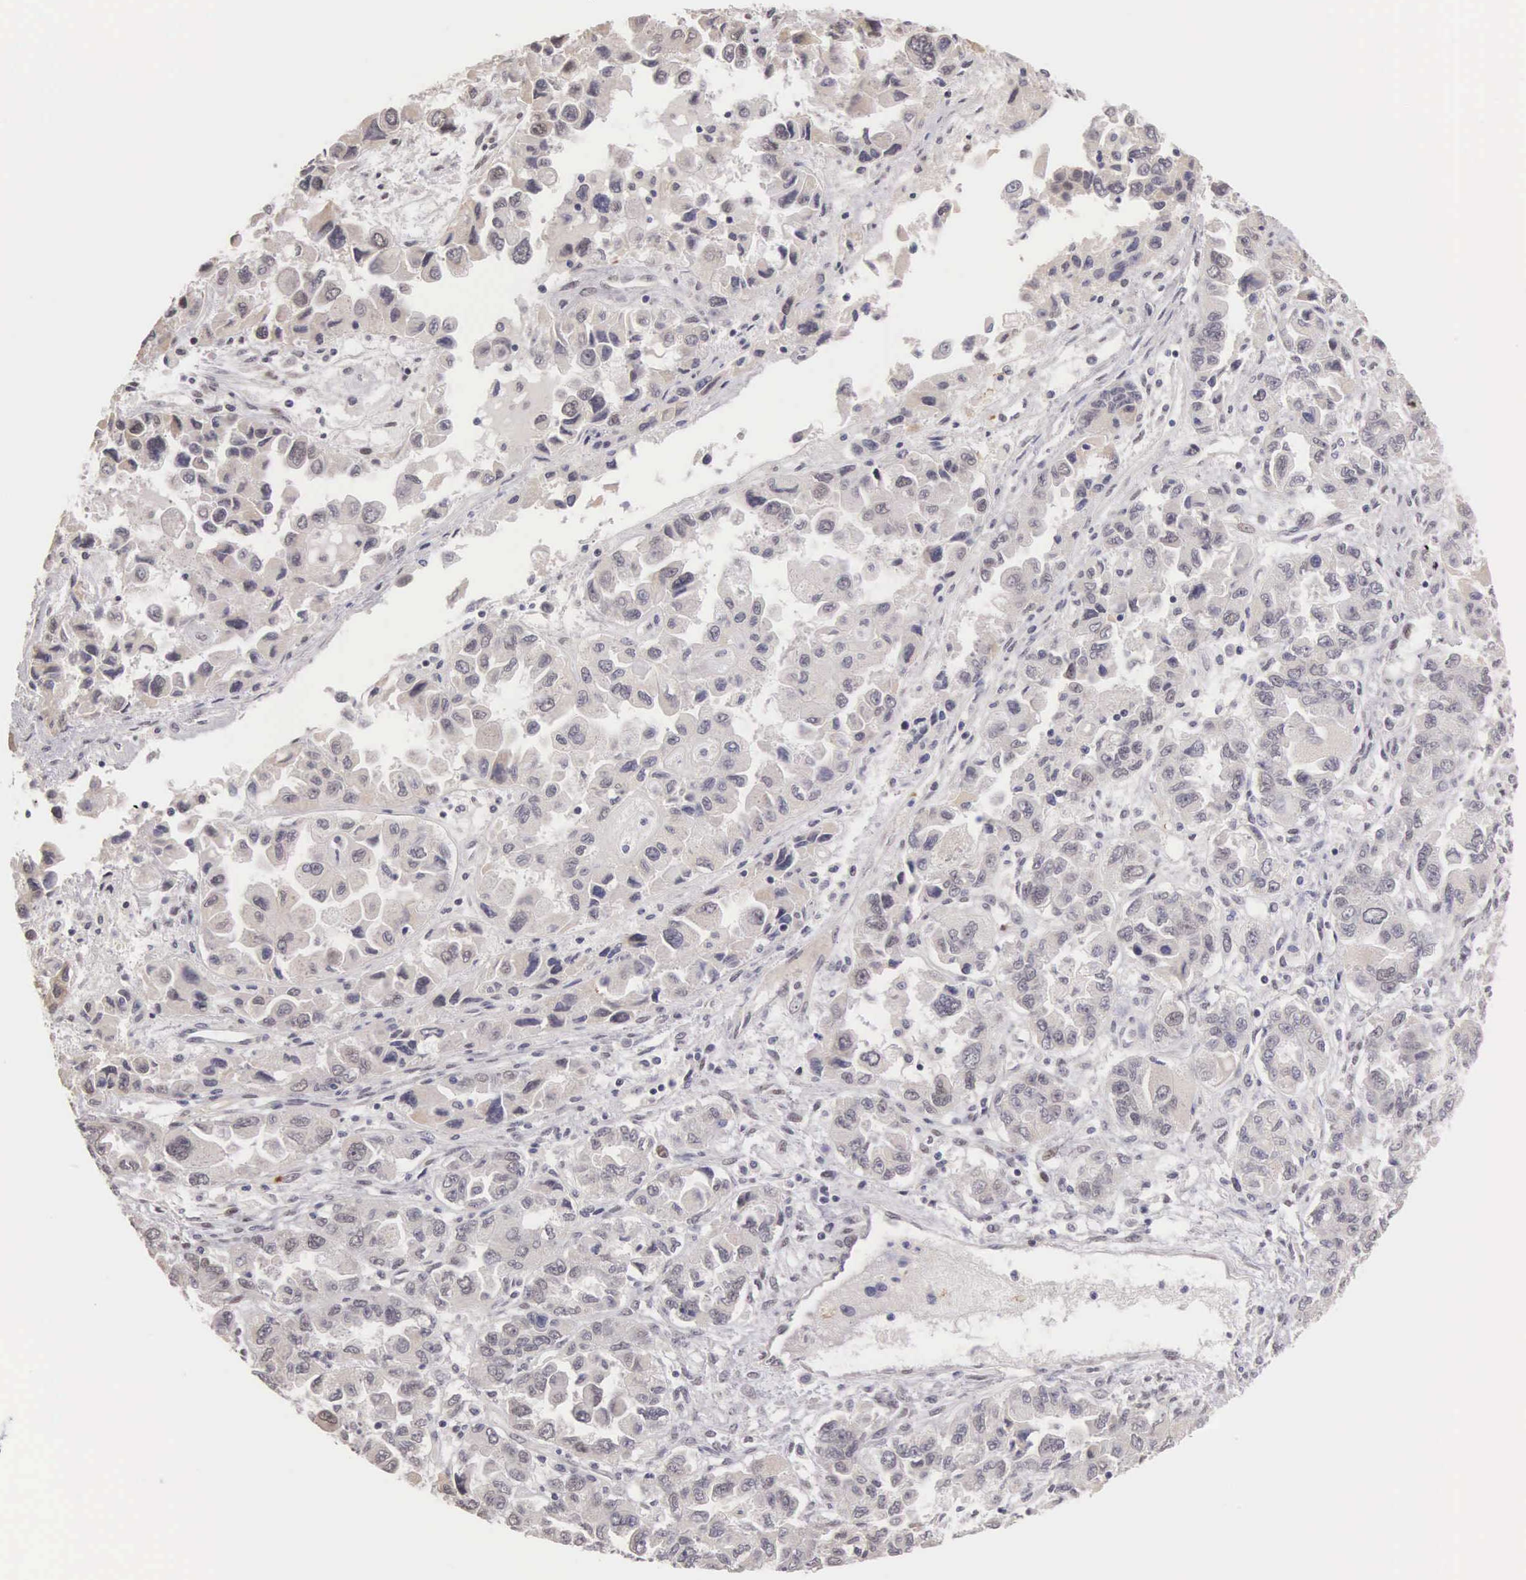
{"staining": {"intensity": "moderate", "quantity": "<25%", "location": "nuclear"}, "tissue": "ovarian cancer", "cell_type": "Tumor cells", "image_type": "cancer", "snomed": [{"axis": "morphology", "description": "Cystadenocarcinoma, serous, NOS"}, {"axis": "topography", "description": "Ovary"}], "caption": "An image showing moderate nuclear expression in about <25% of tumor cells in ovarian cancer (serous cystadenocarcinoma), as visualized by brown immunohistochemical staining.", "gene": "HMGXB4", "patient": {"sex": "female", "age": 84}}